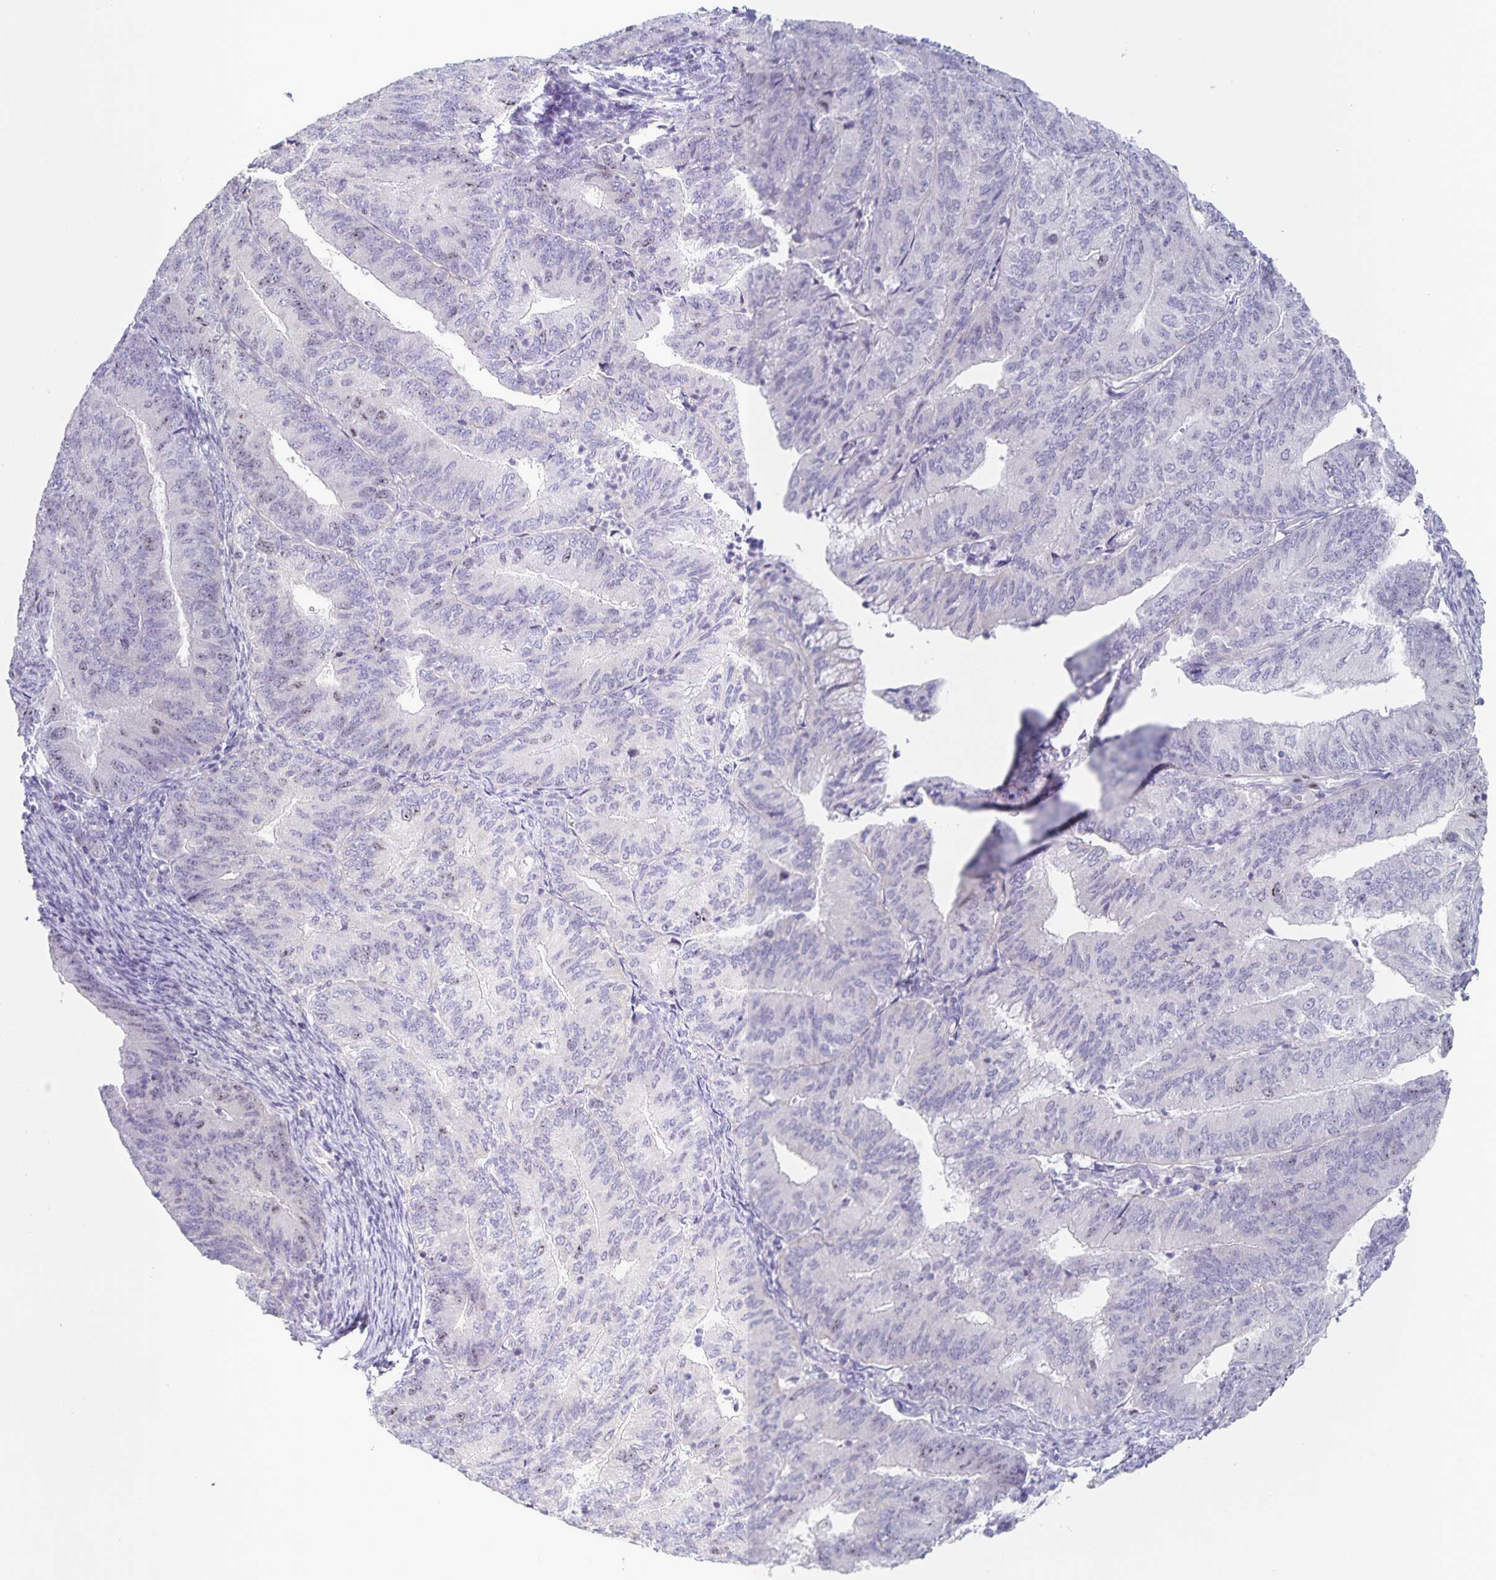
{"staining": {"intensity": "negative", "quantity": "none", "location": "none"}, "tissue": "endometrial cancer", "cell_type": "Tumor cells", "image_type": "cancer", "snomed": [{"axis": "morphology", "description": "Adenocarcinoma, NOS"}, {"axis": "topography", "description": "Endometrium"}], "caption": "Tumor cells show no significant expression in endometrial cancer (adenocarcinoma).", "gene": "CENPH", "patient": {"sex": "female", "age": 57}}